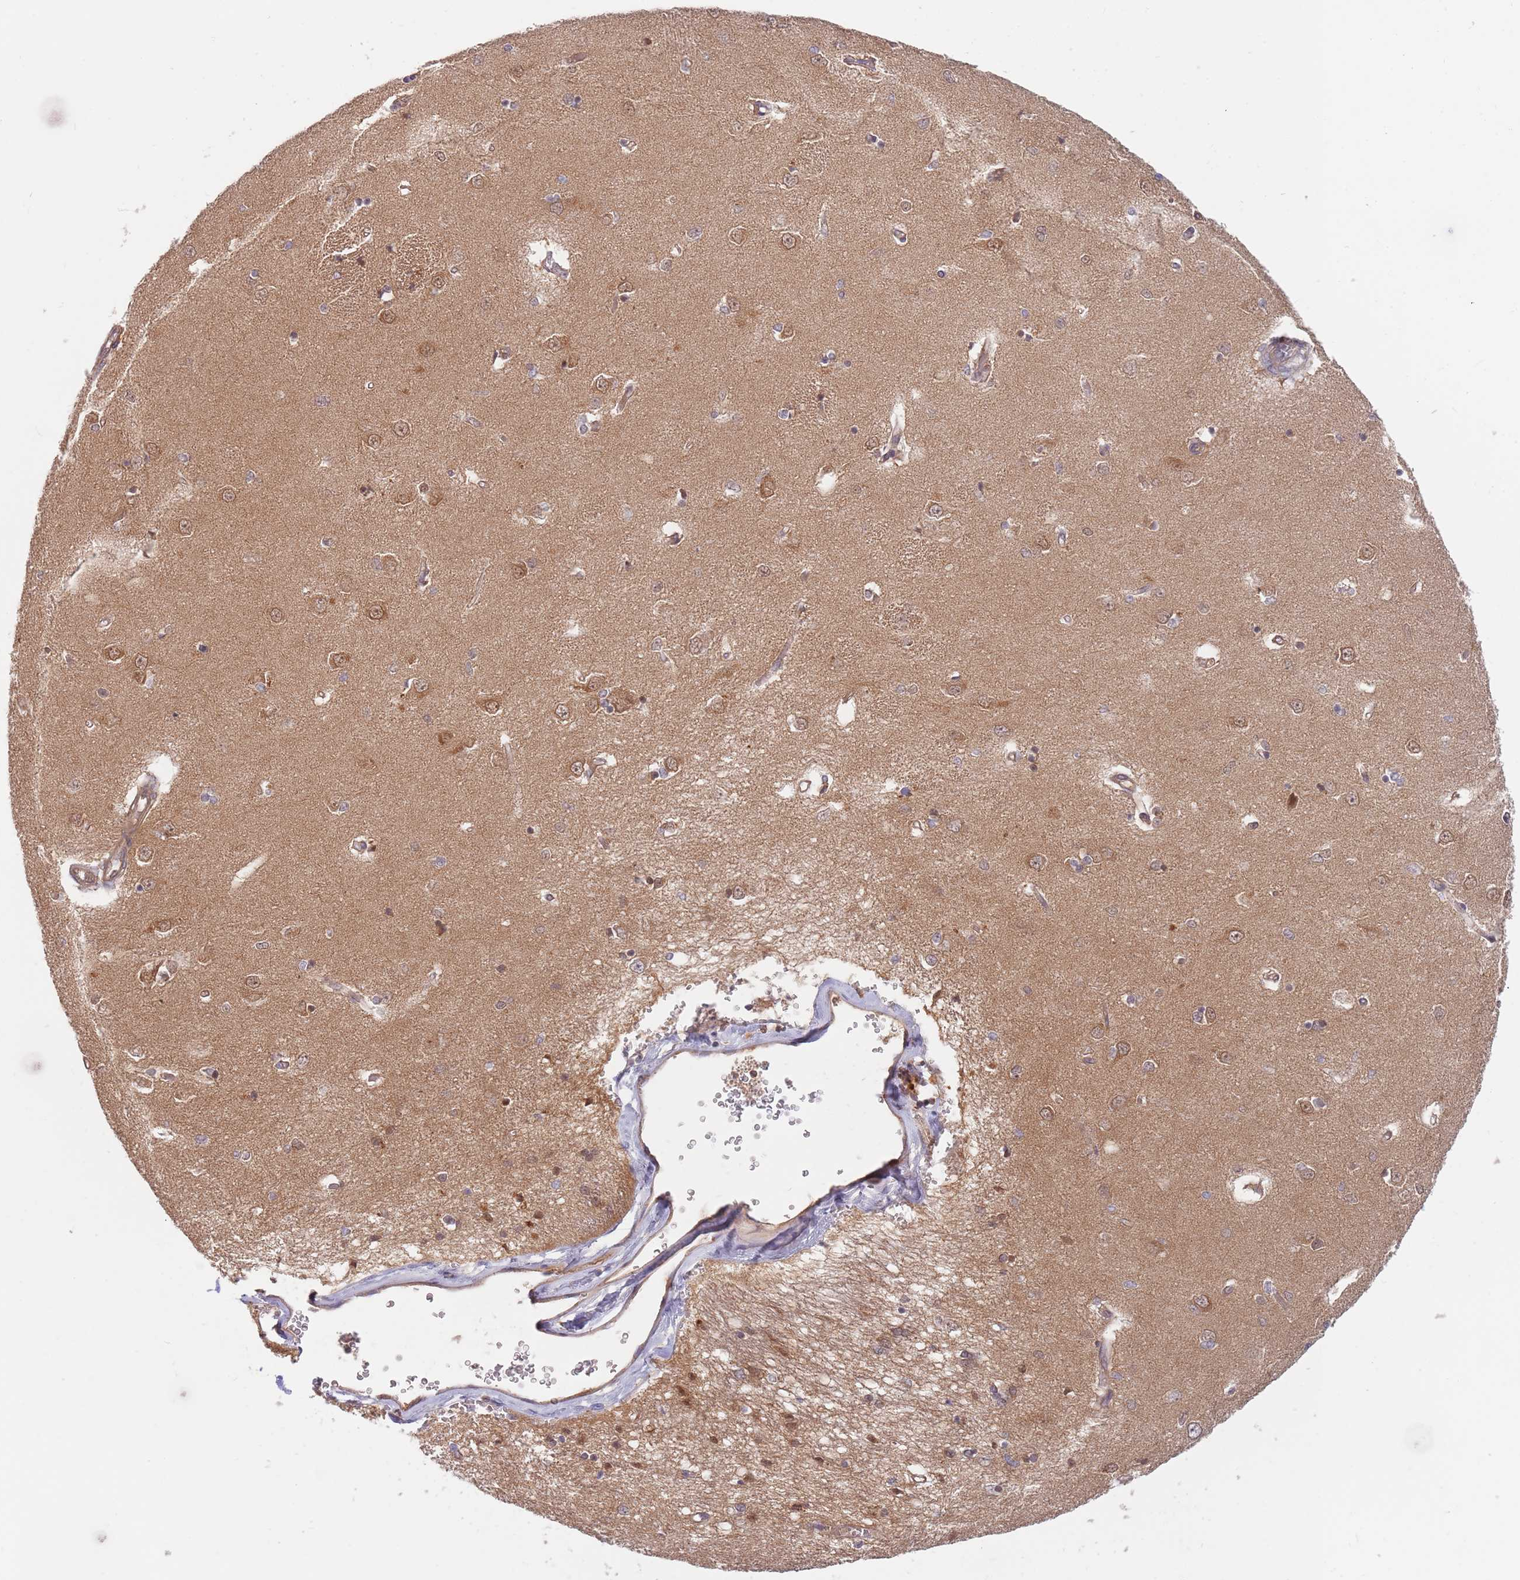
{"staining": {"intensity": "moderate", "quantity": "<25%", "location": "cytoplasmic/membranous,nuclear"}, "tissue": "caudate", "cell_type": "Glial cells", "image_type": "normal", "snomed": [{"axis": "morphology", "description": "Normal tissue, NOS"}, {"axis": "topography", "description": "Lateral ventricle wall"}], "caption": "This micrograph demonstrates immunohistochemistry (IHC) staining of unremarkable caudate, with low moderate cytoplasmic/membranous,nuclear expression in about <25% of glial cells.", "gene": "GUK1", "patient": {"sex": "male", "age": 37}}